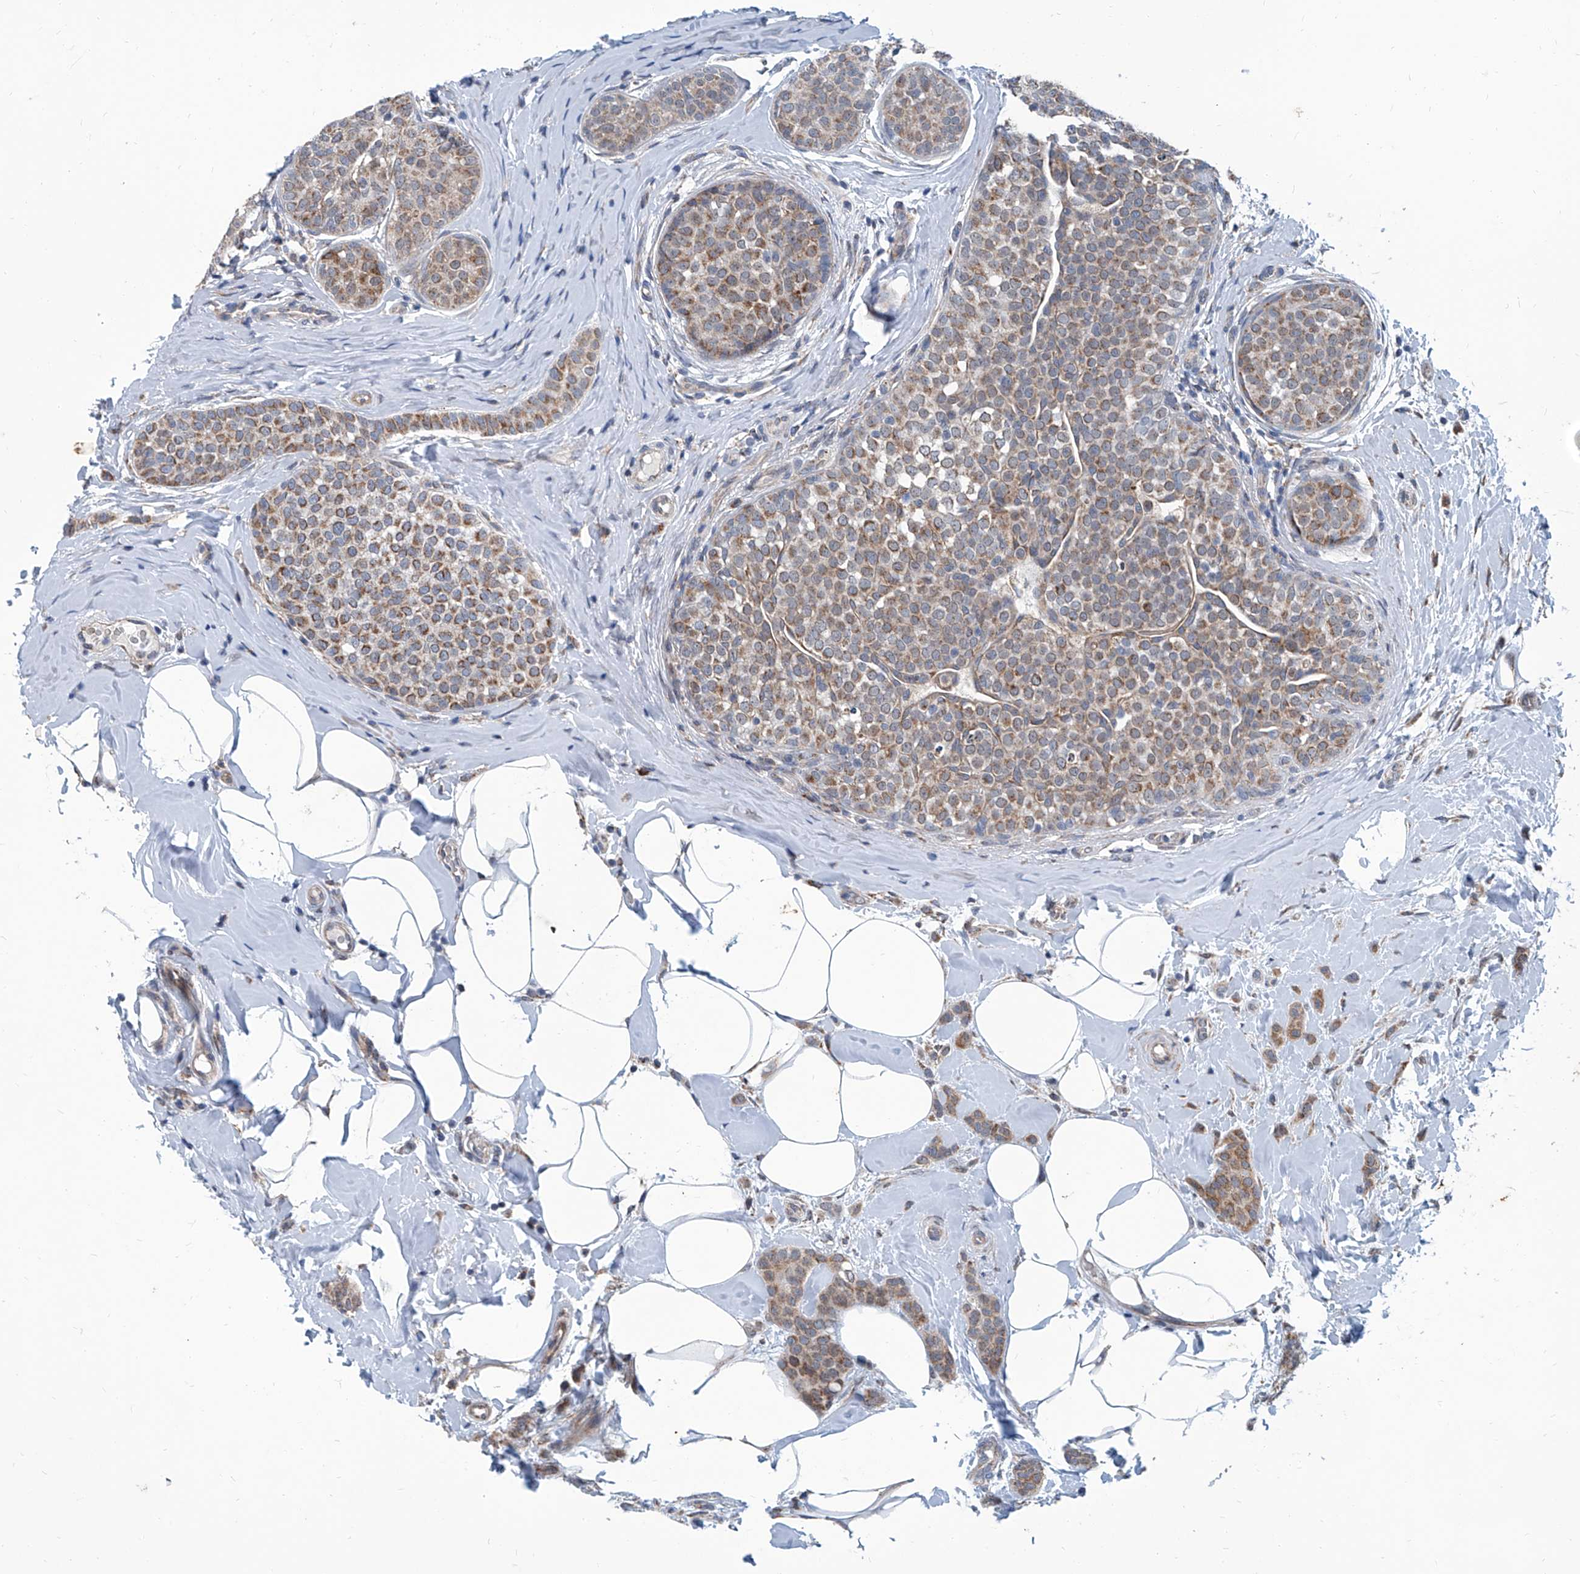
{"staining": {"intensity": "moderate", "quantity": ">75%", "location": "cytoplasmic/membranous"}, "tissue": "breast cancer", "cell_type": "Tumor cells", "image_type": "cancer", "snomed": [{"axis": "morphology", "description": "Lobular carcinoma, in situ"}, {"axis": "morphology", "description": "Lobular carcinoma"}, {"axis": "topography", "description": "Breast"}], "caption": "IHC (DAB) staining of human lobular carcinoma in situ (breast) shows moderate cytoplasmic/membranous protein expression in about >75% of tumor cells. The staining is performed using DAB (3,3'-diaminobenzidine) brown chromogen to label protein expression. The nuclei are counter-stained blue using hematoxylin.", "gene": "USP48", "patient": {"sex": "female", "age": 41}}